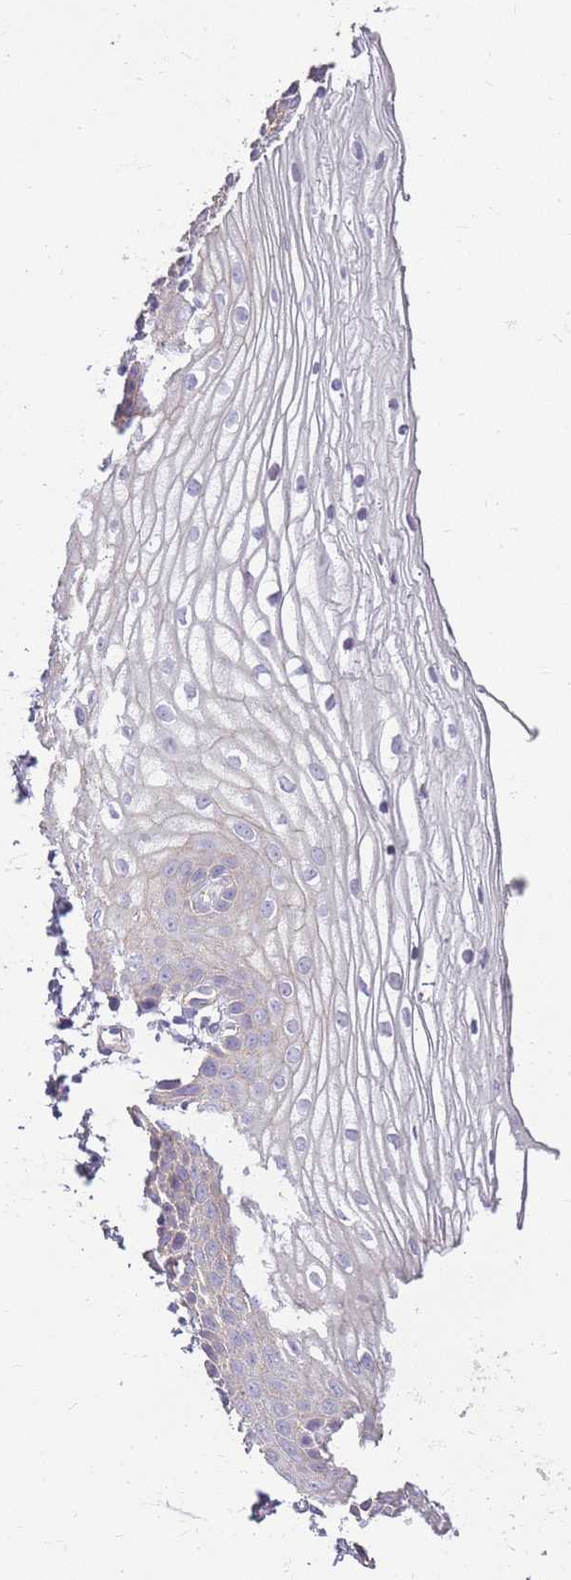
{"staining": {"intensity": "weak", "quantity": "<25%", "location": "cytoplasmic/membranous"}, "tissue": "vagina", "cell_type": "Squamous epithelial cells", "image_type": "normal", "snomed": [{"axis": "morphology", "description": "Normal tissue, NOS"}, {"axis": "topography", "description": "Vagina"}], "caption": "Immunohistochemistry photomicrograph of unremarkable vagina: human vagina stained with DAB (3,3'-diaminobenzidine) demonstrates no significant protein positivity in squamous epithelial cells. Brightfield microscopy of immunohistochemistry stained with DAB (brown) and hematoxylin (blue), captured at high magnification.", "gene": "CLBA1", "patient": {"sex": "female", "age": 68}}